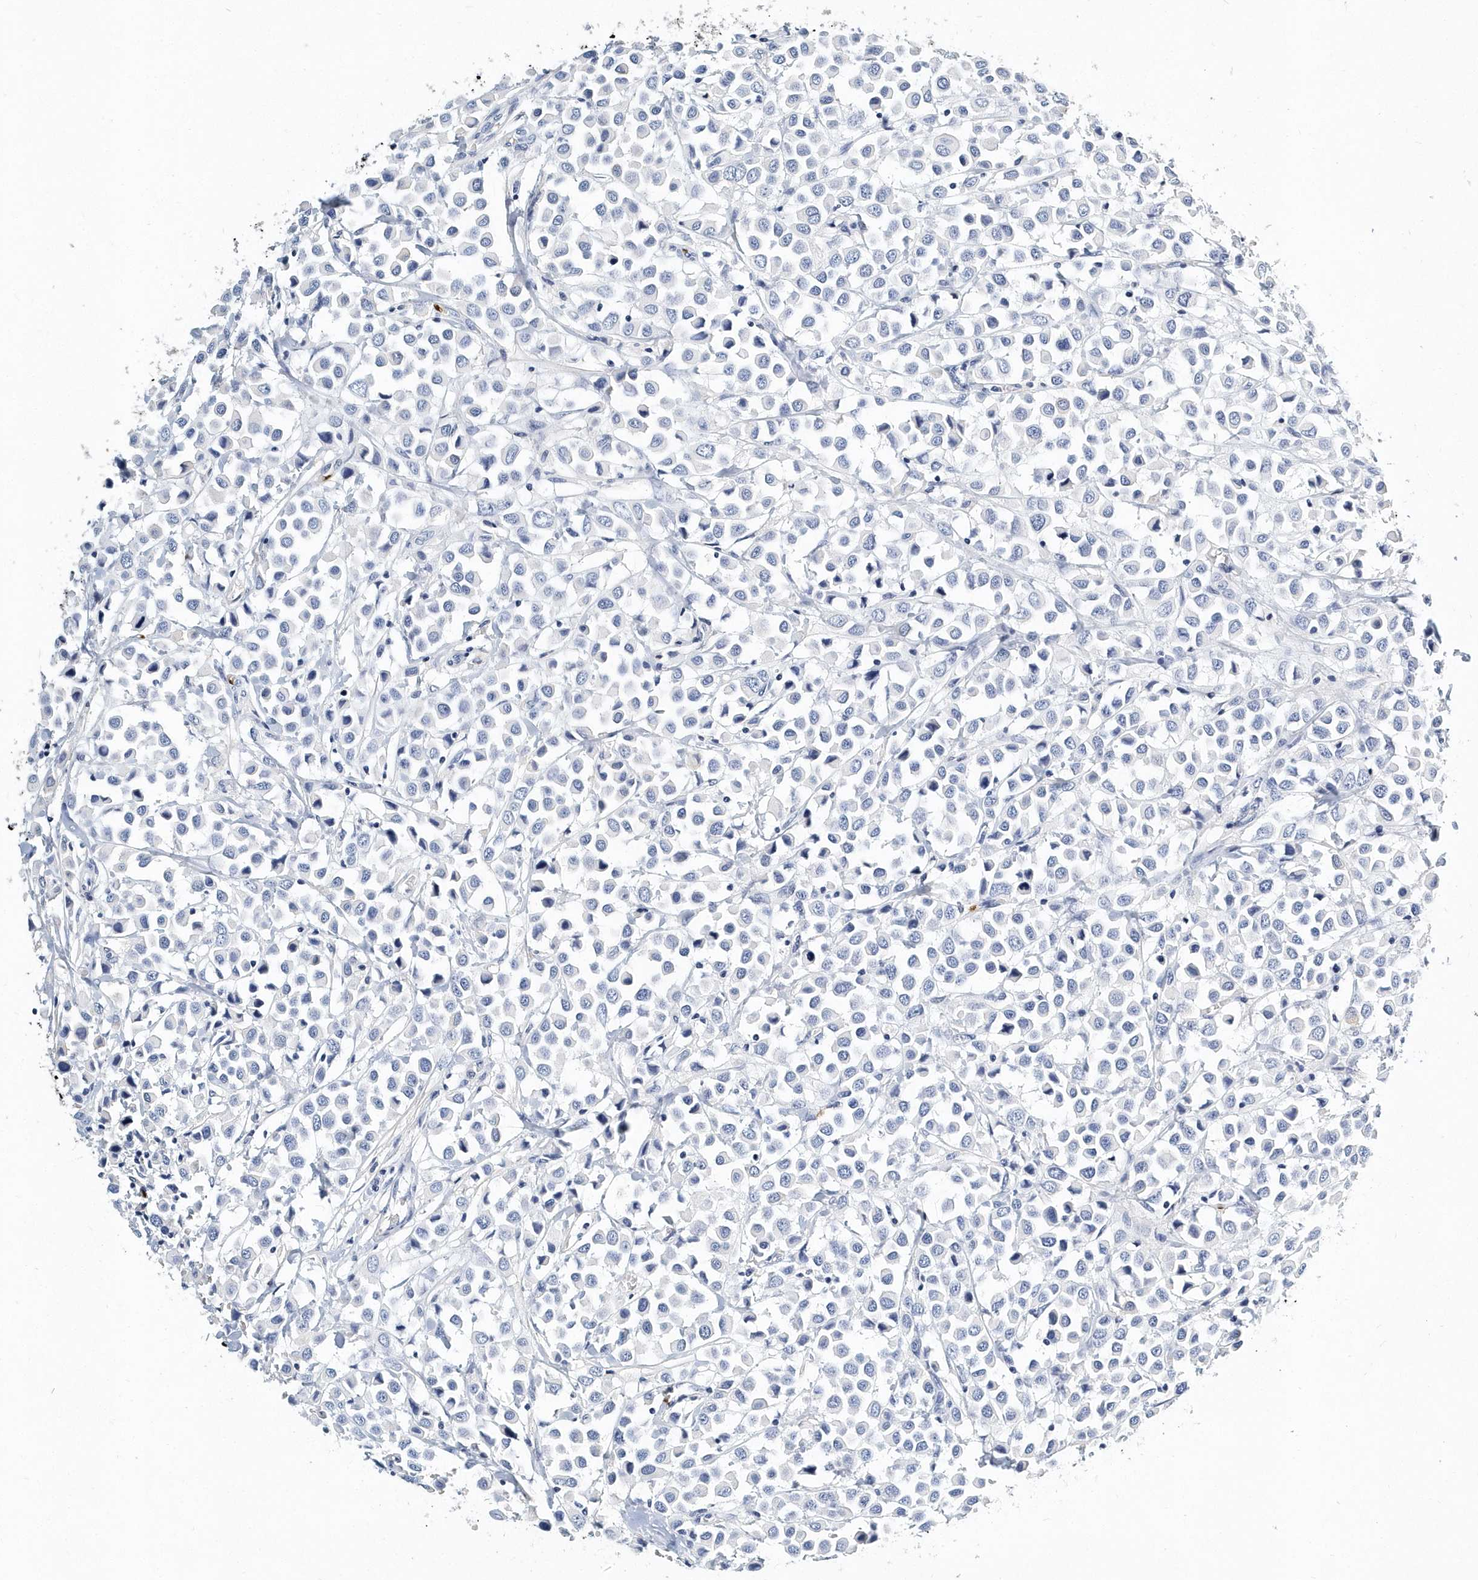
{"staining": {"intensity": "negative", "quantity": "none", "location": "none"}, "tissue": "breast cancer", "cell_type": "Tumor cells", "image_type": "cancer", "snomed": [{"axis": "morphology", "description": "Duct carcinoma"}, {"axis": "topography", "description": "Breast"}], "caption": "Immunohistochemistry (IHC) of human breast intraductal carcinoma demonstrates no staining in tumor cells.", "gene": "ITGA2B", "patient": {"sex": "female", "age": 61}}